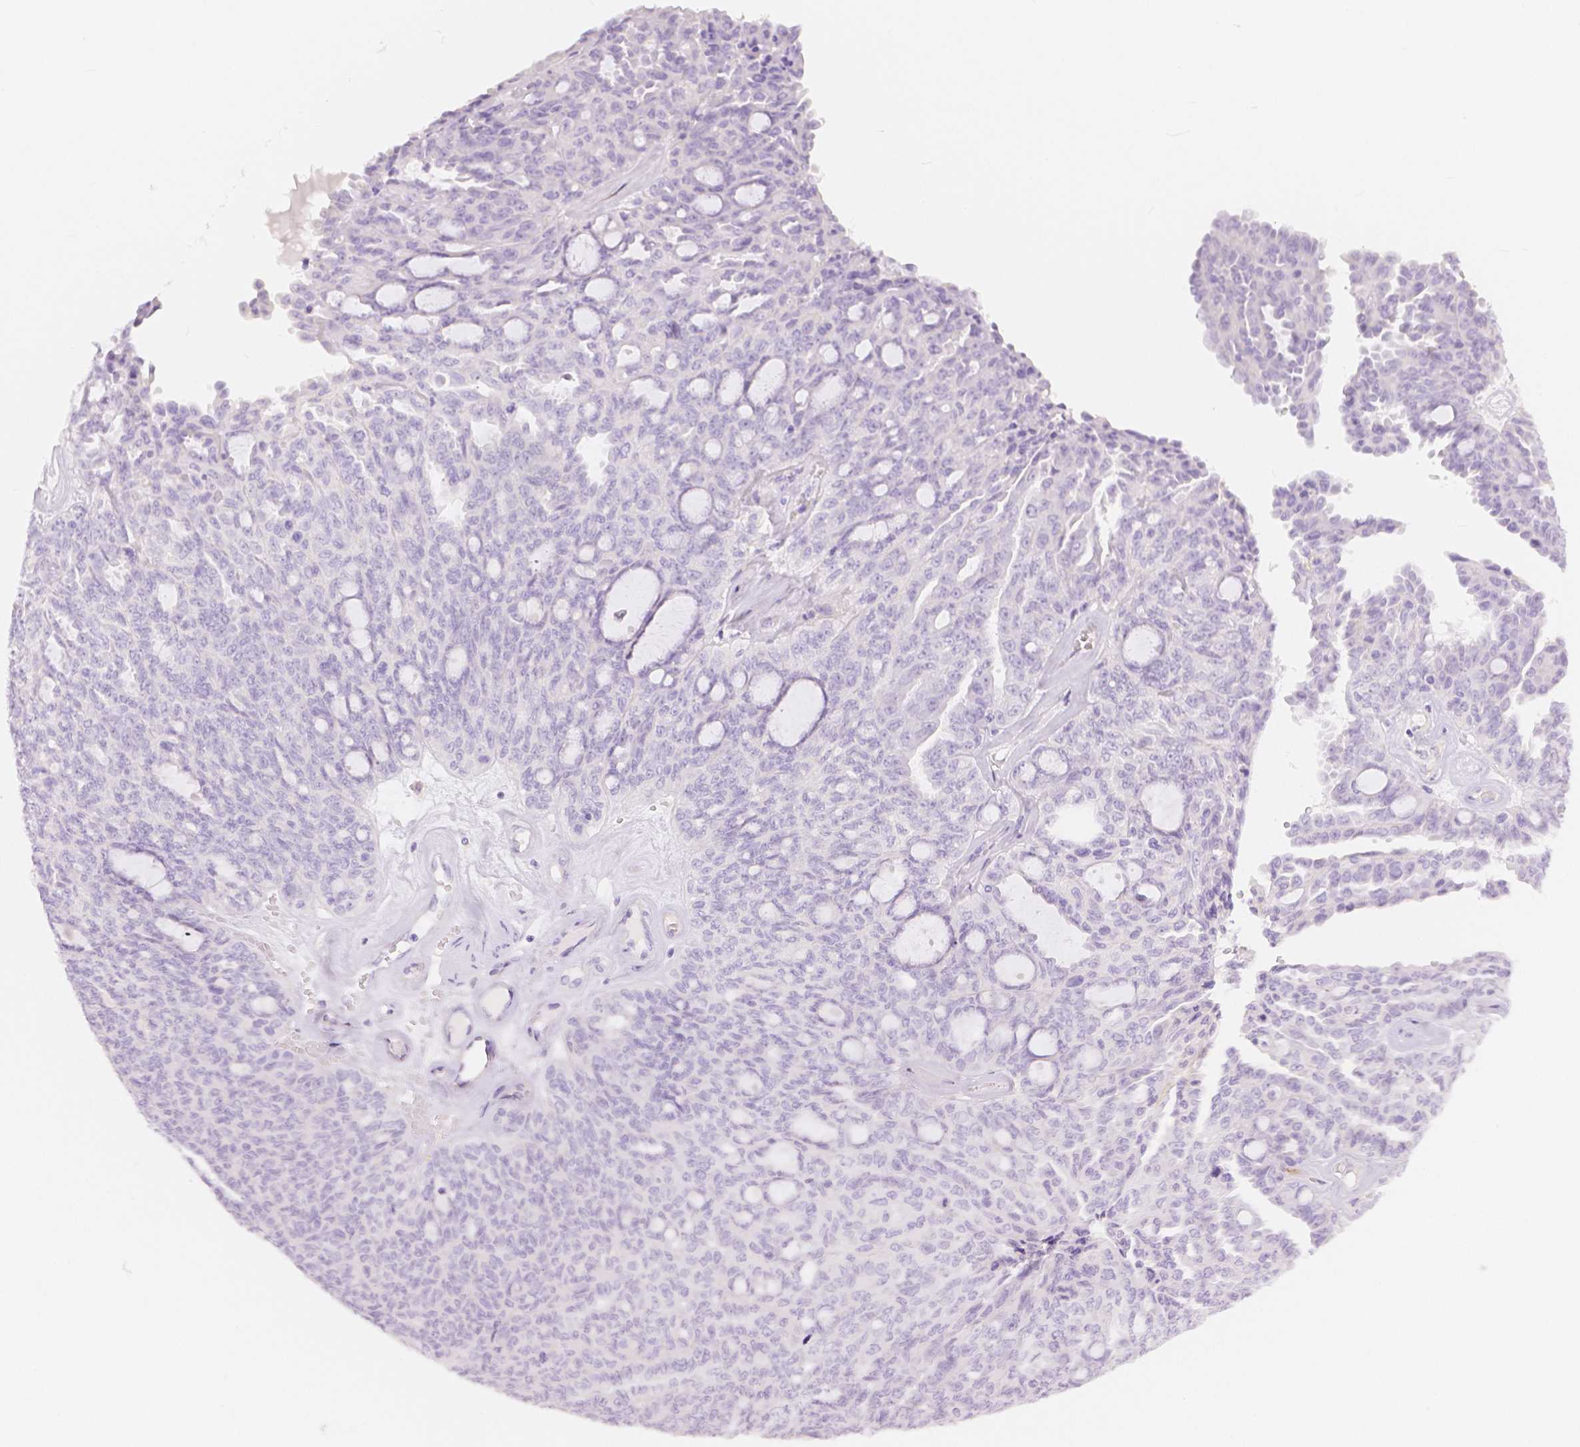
{"staining": {"intensity": "negative", "quantity": "none", "location": "none"}, "tissue": "ovarian cancer", "cell_type": "Tumor cells", "image_type": "cancer", "snomed": [{"axis": "morphology", "description": "Cystadenocarcinoma, serous, NOS"}, {"axis": "topography", "description": "Ovary"}], "caption": "Immunohistochemistry histopathology image of neoplastic tissue: human ovarian cancer stained with DAB (3,3'-diaminobenzidine) demonstrates no significant protein positivity in tumor cells.", "gene": "SLC27A5", "patient": {"sex": "female", "age": 71}}